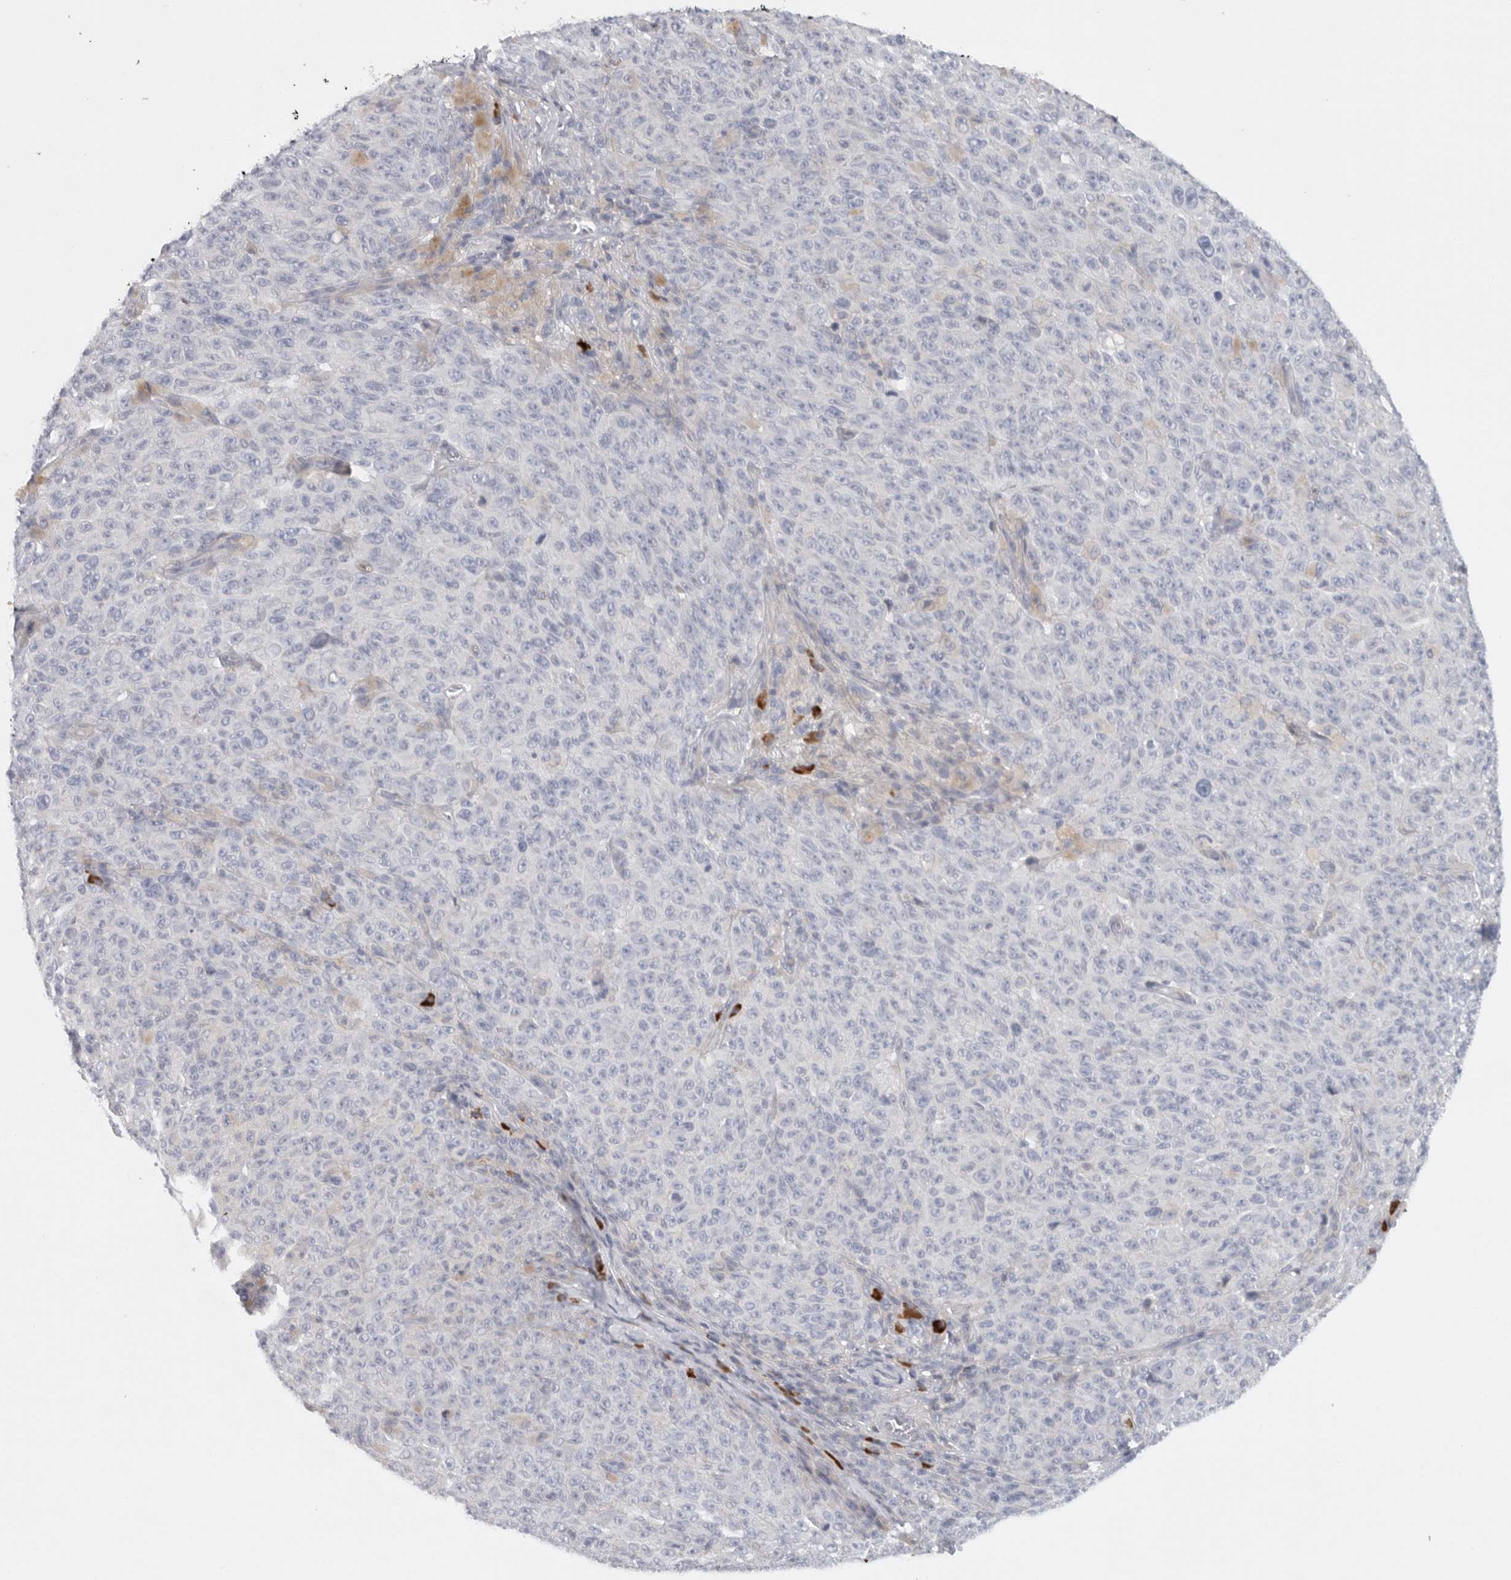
{"staining": {"intensity": "negative", "quantity": "none", "location": "none"}, "tissue": "melanoma", "cell_type": "Tumor cells", "image_type": "cancer", "snomed": [{"axis": "morphology", "description": "Malignant melanoma, NOS"}, {"axis": "topography", "description": "Skin"}], "caption": "An immunohistochemistry photomicrograph of melanoma is shown. There is no staining in tumor cells of melanoma.", "gene": "TMEM69", "patient": {"sex": "female", "age": 82}}